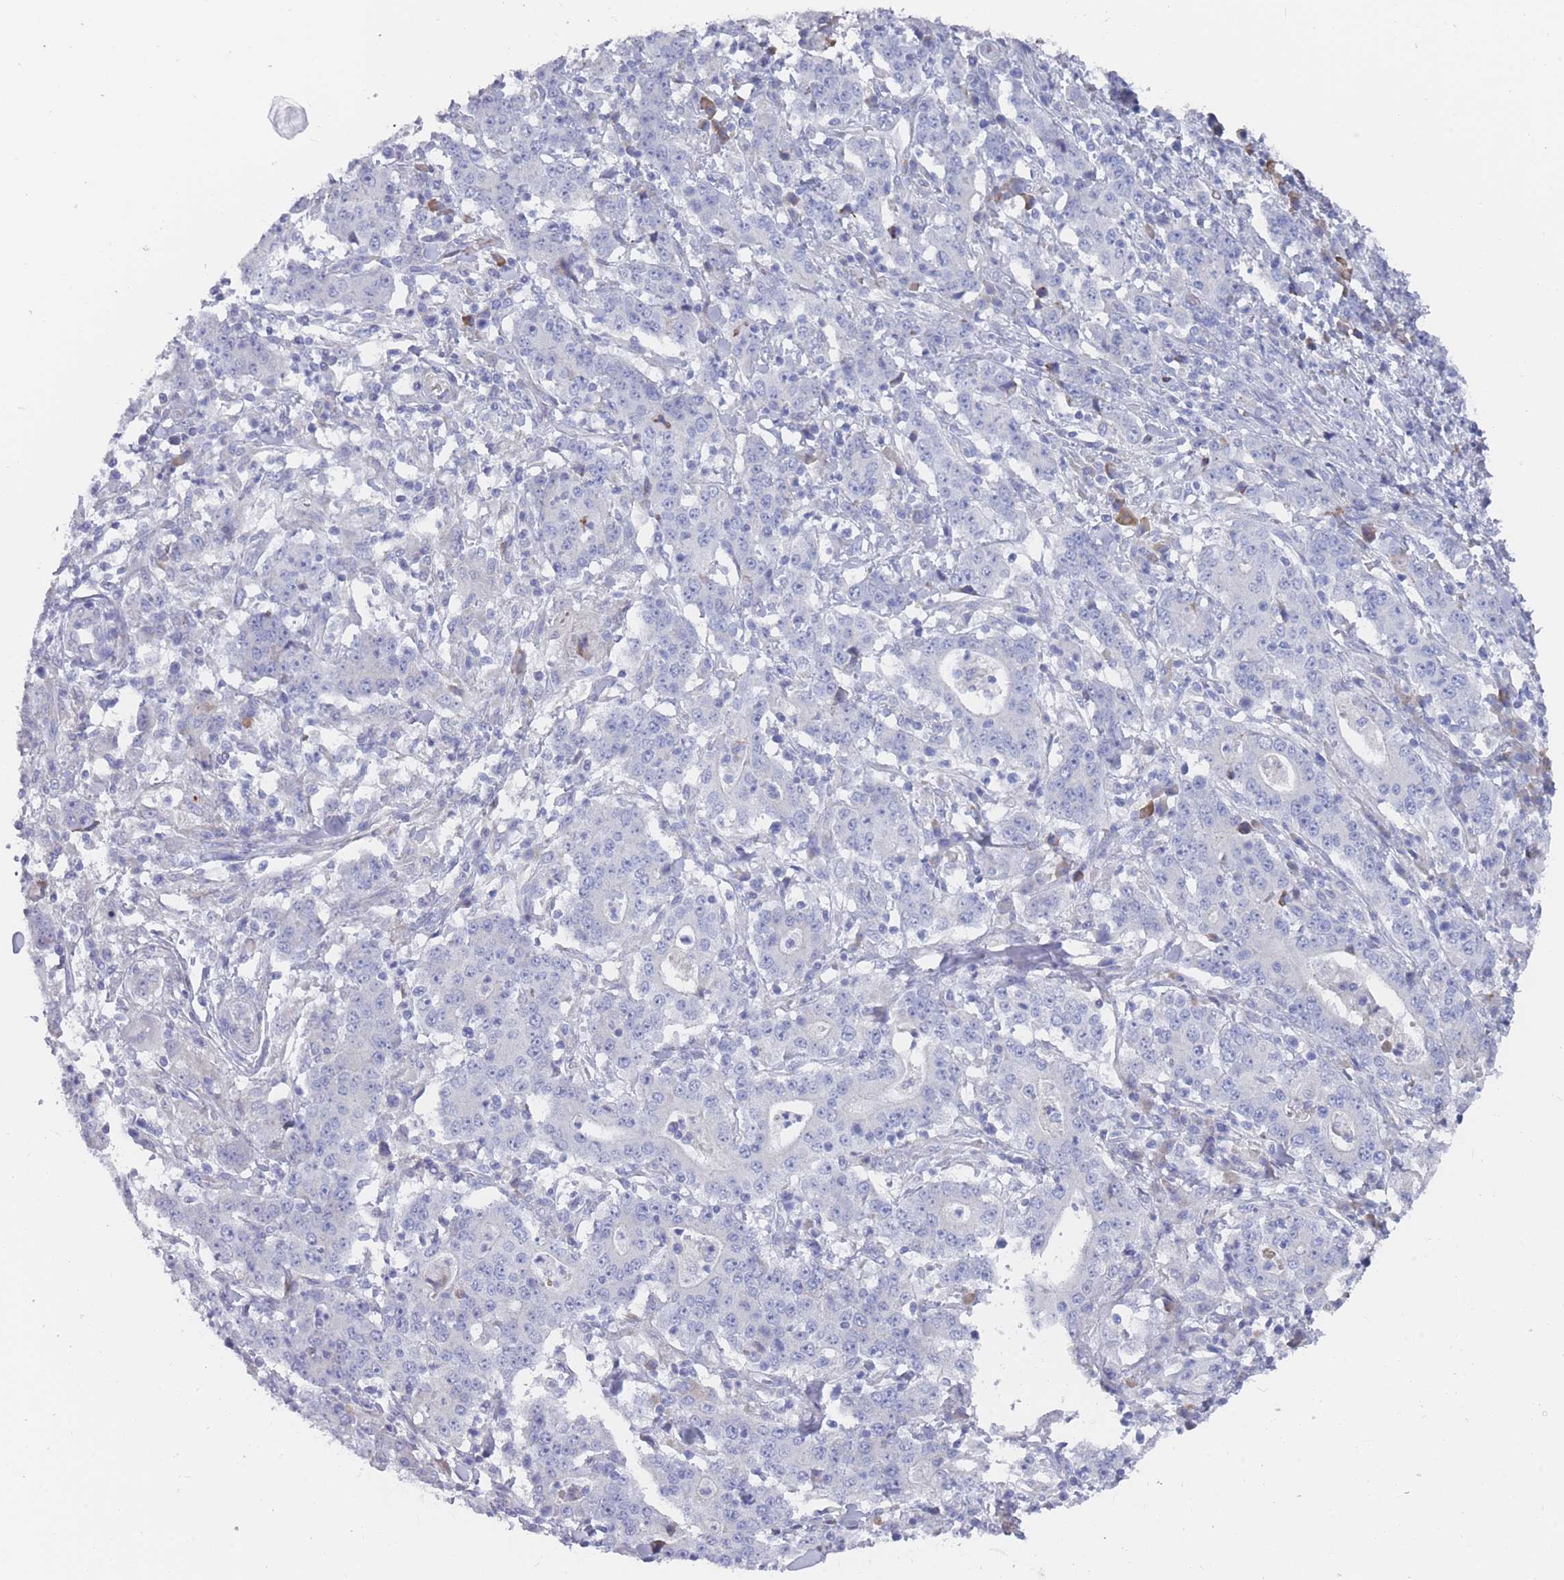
{"staining": {"intensity": "negative", "quantity": "none", "location": "none"}, "tissue": "stomach cancer", "cell_type": "Tumor cells", "image_type": "cancer", "snomed": [{"axis": "morphology", "description": "Normal tissue, NOS"}, {"axis": "morphology", "description": "Adenocarcinoma, NOS"}, {"axis": "topography", "description": "Stomach, upper"}, {"axis": "topography", "description": "Stomach"}], "caption": "Immunohistochemistry (IHC) photomicrograph of human stomach adenocarcinoma stained for a protein (brown), which displays no expression in tumor cells.", "gene": "ST8SIA5", "patient": {"sex": "male", "age": 59}}